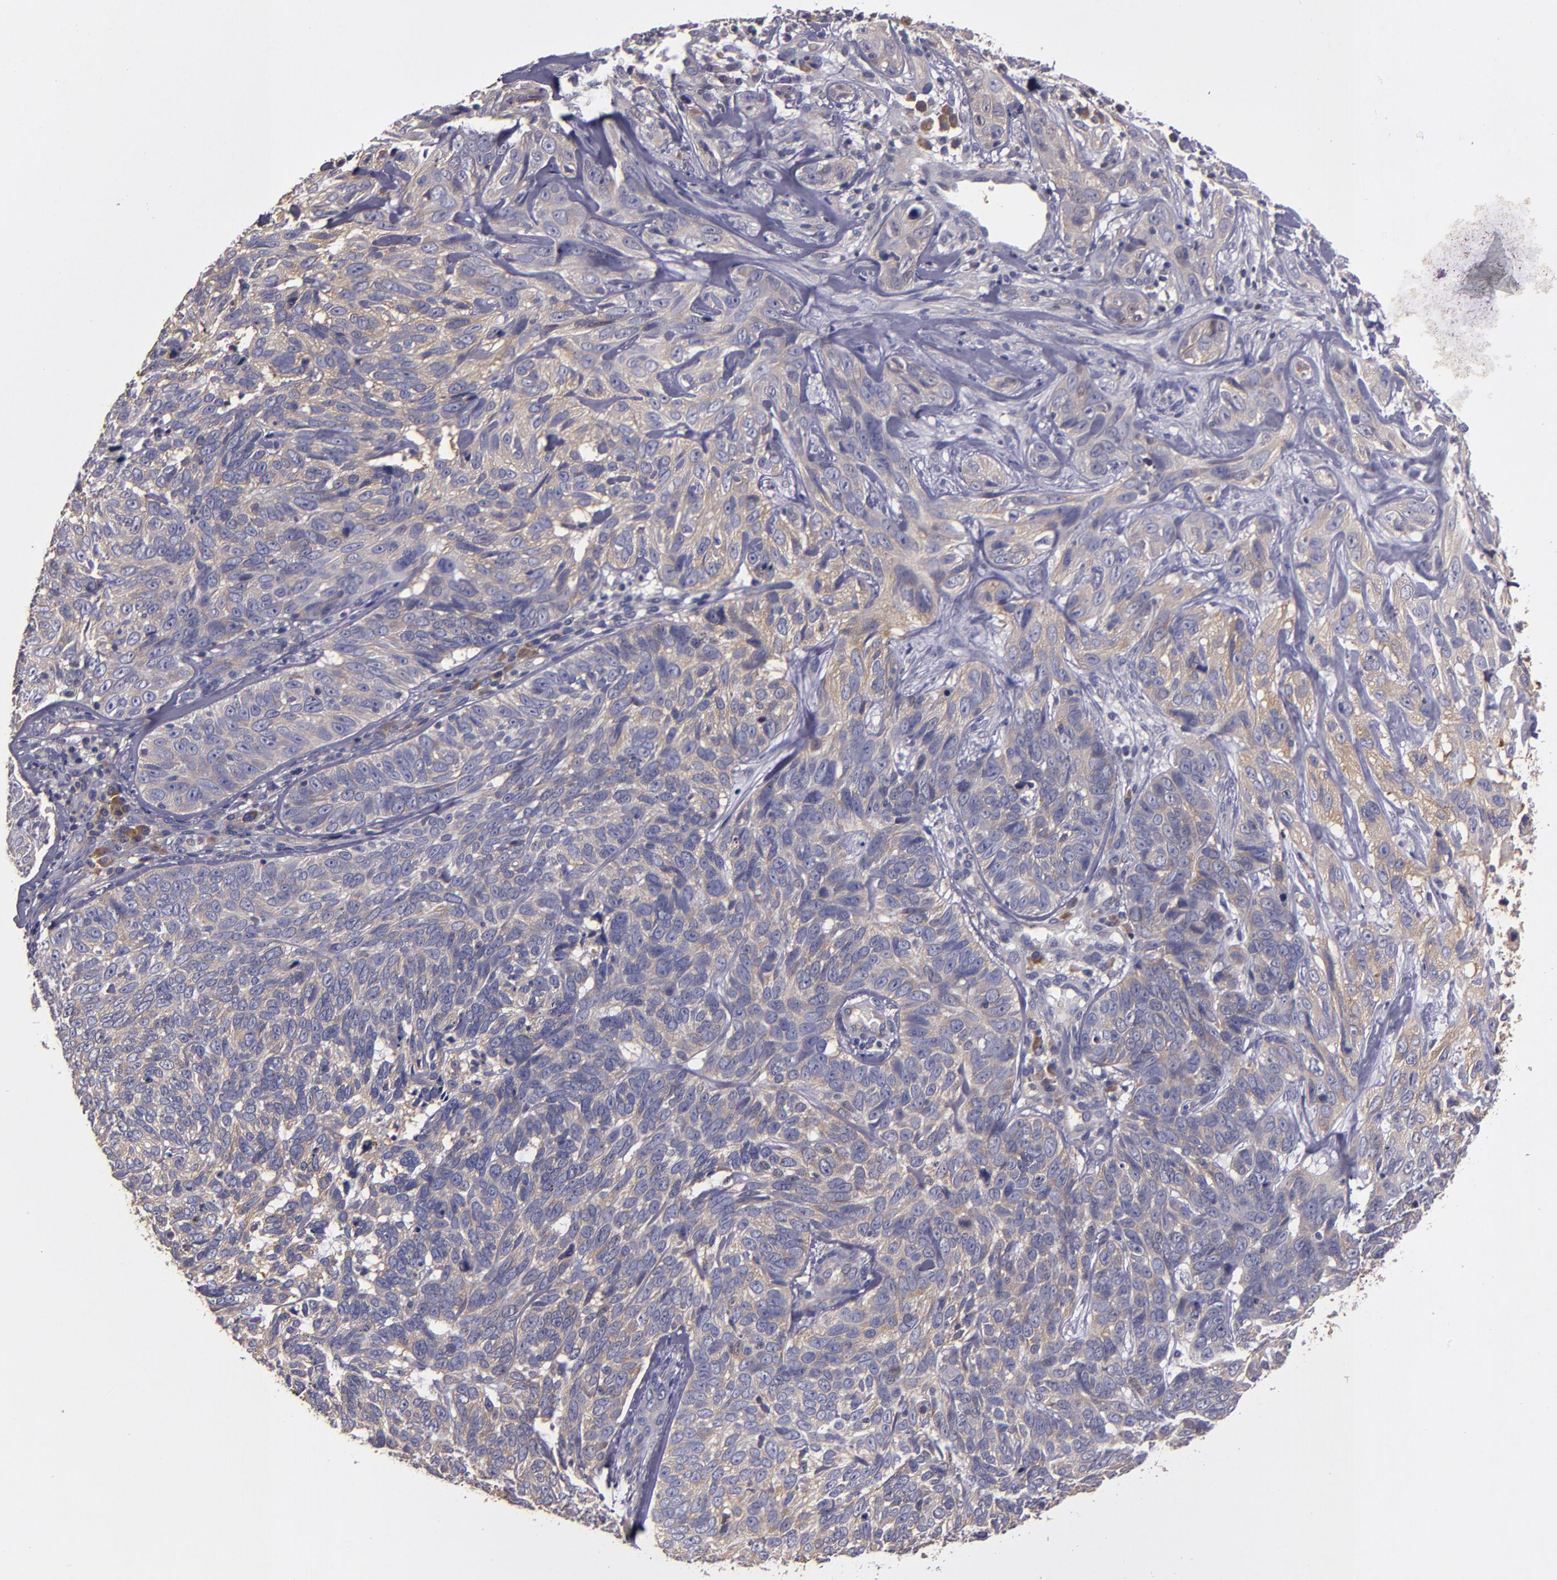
{"staining": {"intensity": "weak", "quantity": "25%-75%", "location": "cytoplasmic/membranous"}, "tissue": "skin cancer", "cell_type": "Tumor cells", "image_type": "cancer", "snomed": [{"axis": "morphology", "description": "Basal cell carcinoma"}, {"axis": "topography", "description": "Skin"}], "caption": "Human basal cell carcinoma (skin) stained with a protein marker shows weak staining in tumor cells.", "gene": "CARS1", "patient": {"sex": "male", "age": 72}}